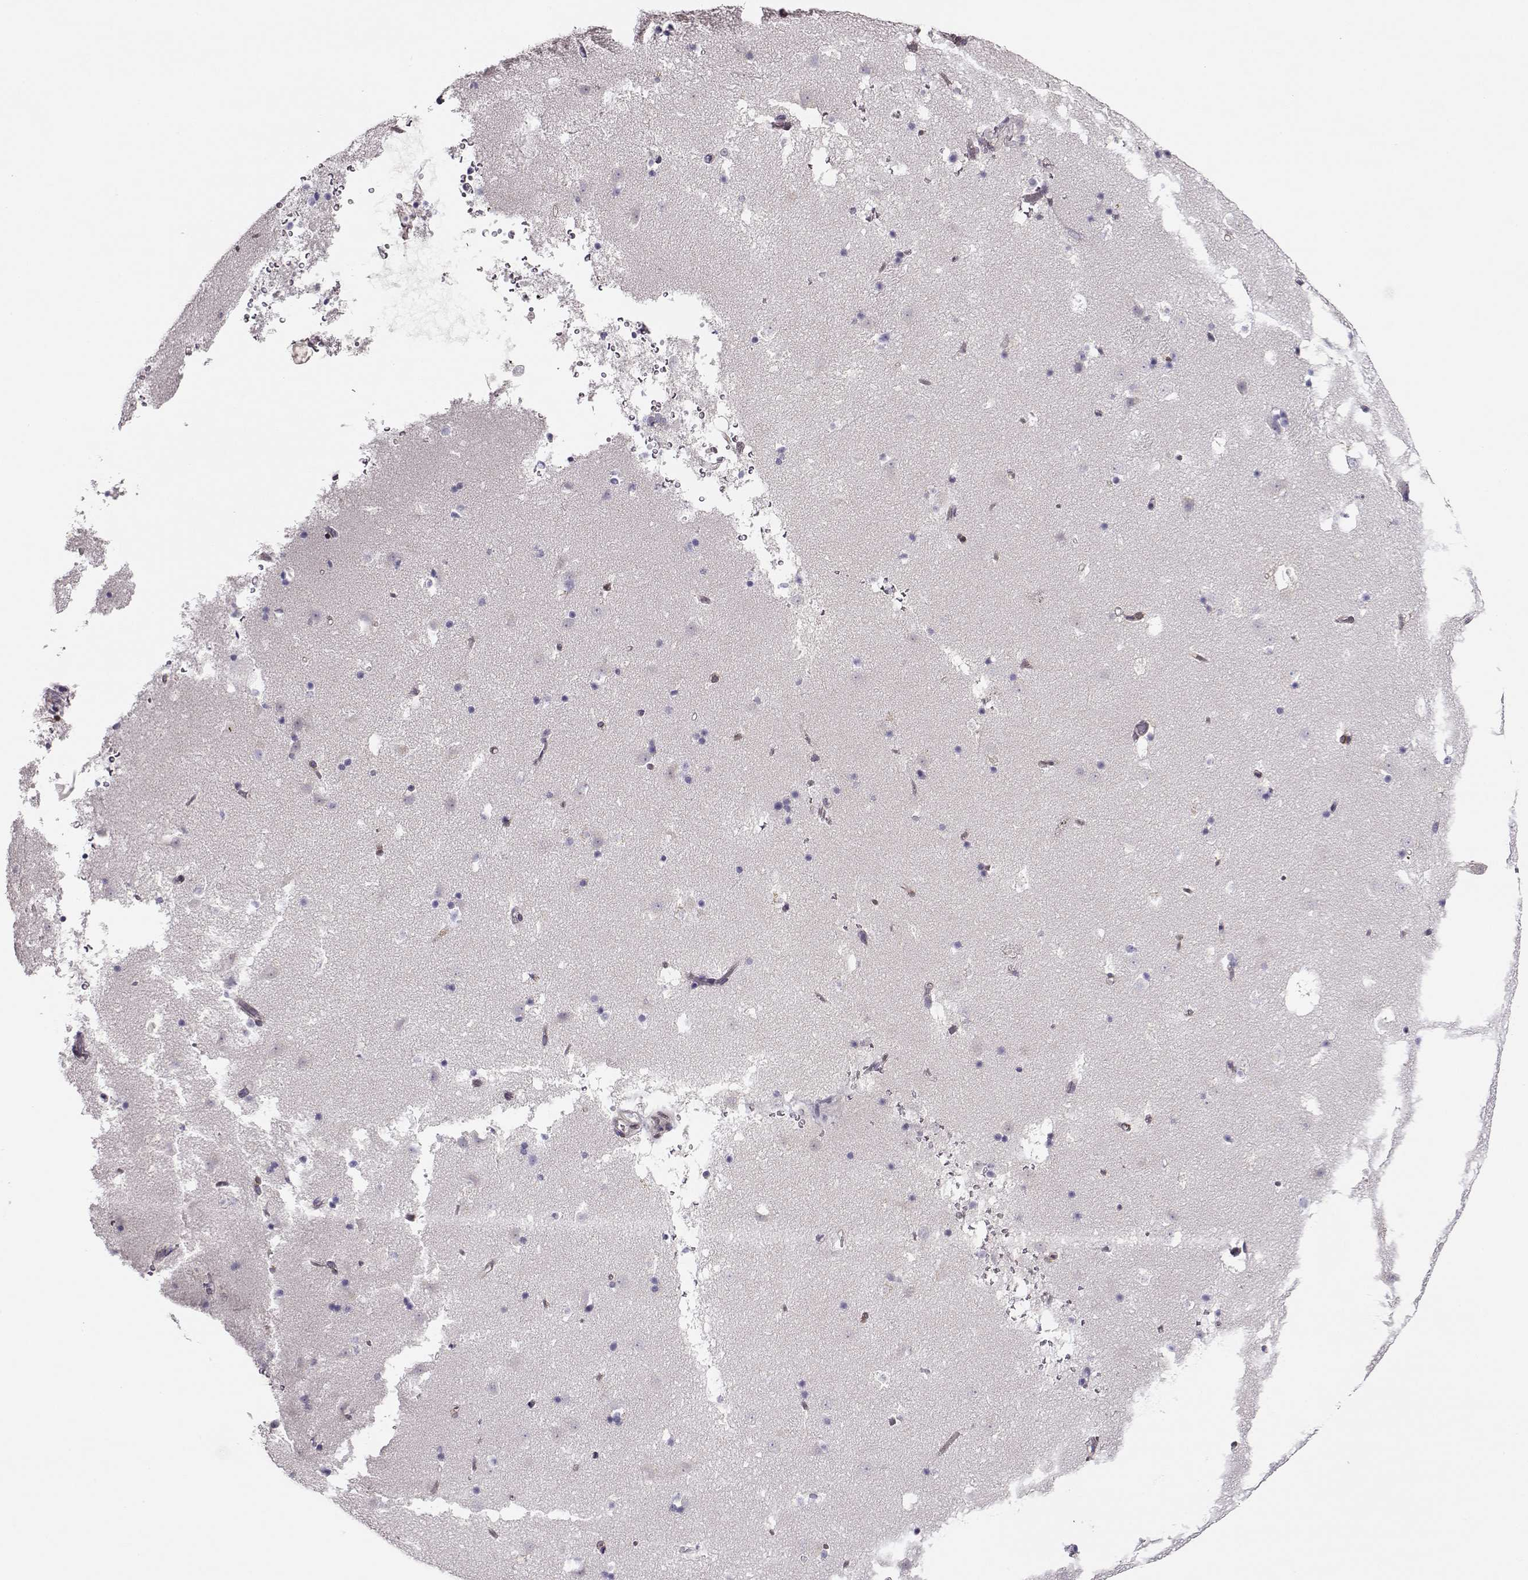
{"staining": {"intensity": "negative", "quantity": "none", "location": "none"}, "tissue": "caudate", "cell_type": "Glial cells", "image_type": "normal", "snomed": [{"axis": "morphology", "description": "Normal tissue, NOS"}, {"axis": "topography", "description": "Lateral ventricle wall"}], "caption": "Immunohistochemical staining of unremarkable human caudate shows no significant staining in glial cells. The staining was performed using DAB to visualize the protein expression in brown, while the nuclei were stained in blue with hematoxylin (Magnification: 20x).", "gene": "CRX", "patient": {"sex": "female", "age": 42}}